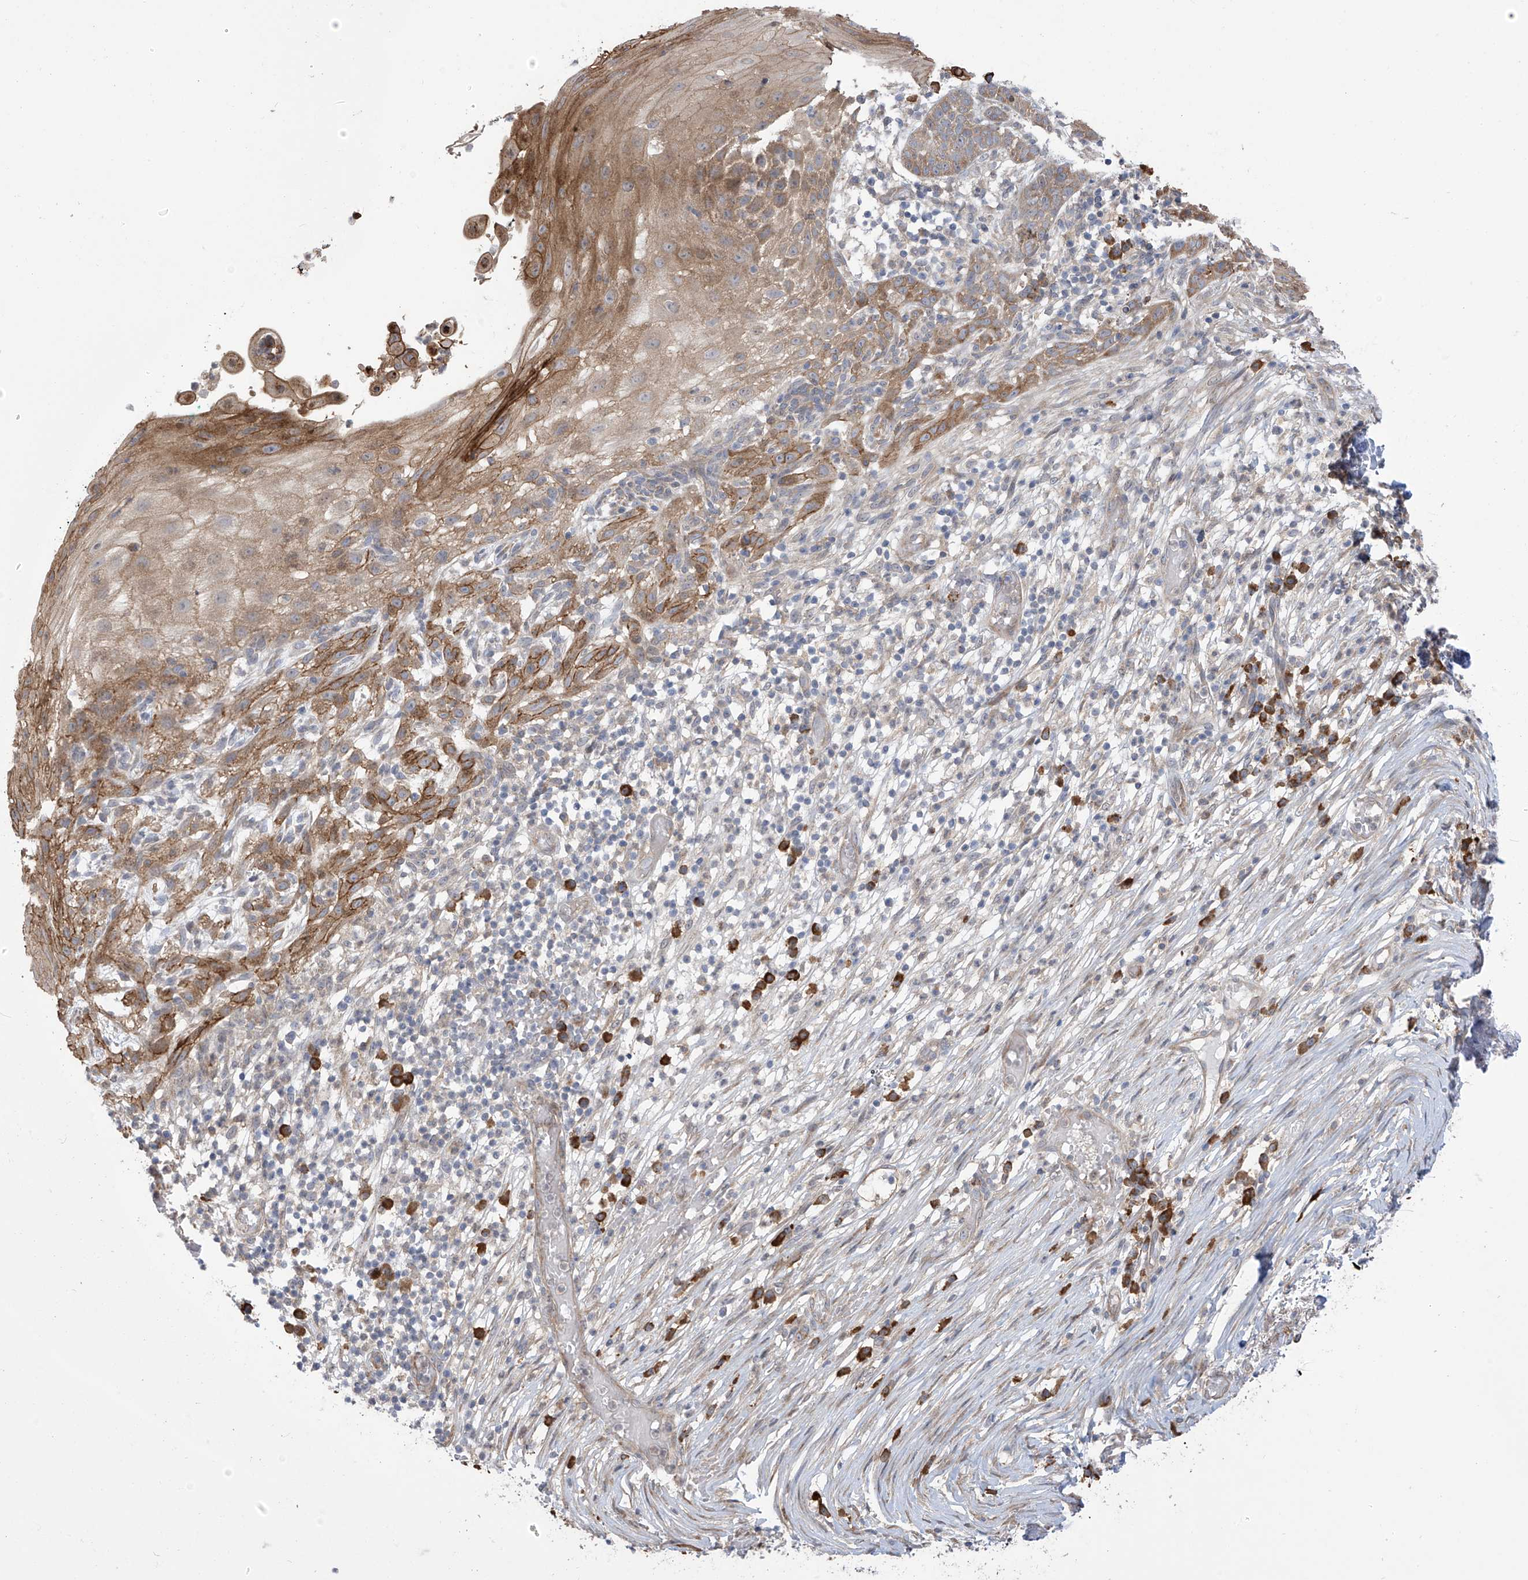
{"staining": {"intensity": "strong", "quantity": "25%-75%", "location": "cytoplasmic/membranous"}, "tissue": "skin cancer", "cell_type": "Tumor cells", "image_type": "cancer", "snomed": [{"axis": "morphology", "description": "Normal tissue, NOS"}, {"axis": "morphology", "description": "Basal cell carcinoma"}, {"axis": "topography", "description": "Skin"}], "caption": "Immunohistochemistry (IHC) histopathology image of neoplastic tissue: human skin basal cell carcinoma stained using immunohistochemistry (IHC) reveals high levels of strong protein expression localized specifically in the cytoplasmic/membranous of tumor cells, appearing as a cytoplasmic/membranous brown color.", "gene": "KIAA1522", "patient": {"sex": "male", "age": 64}}